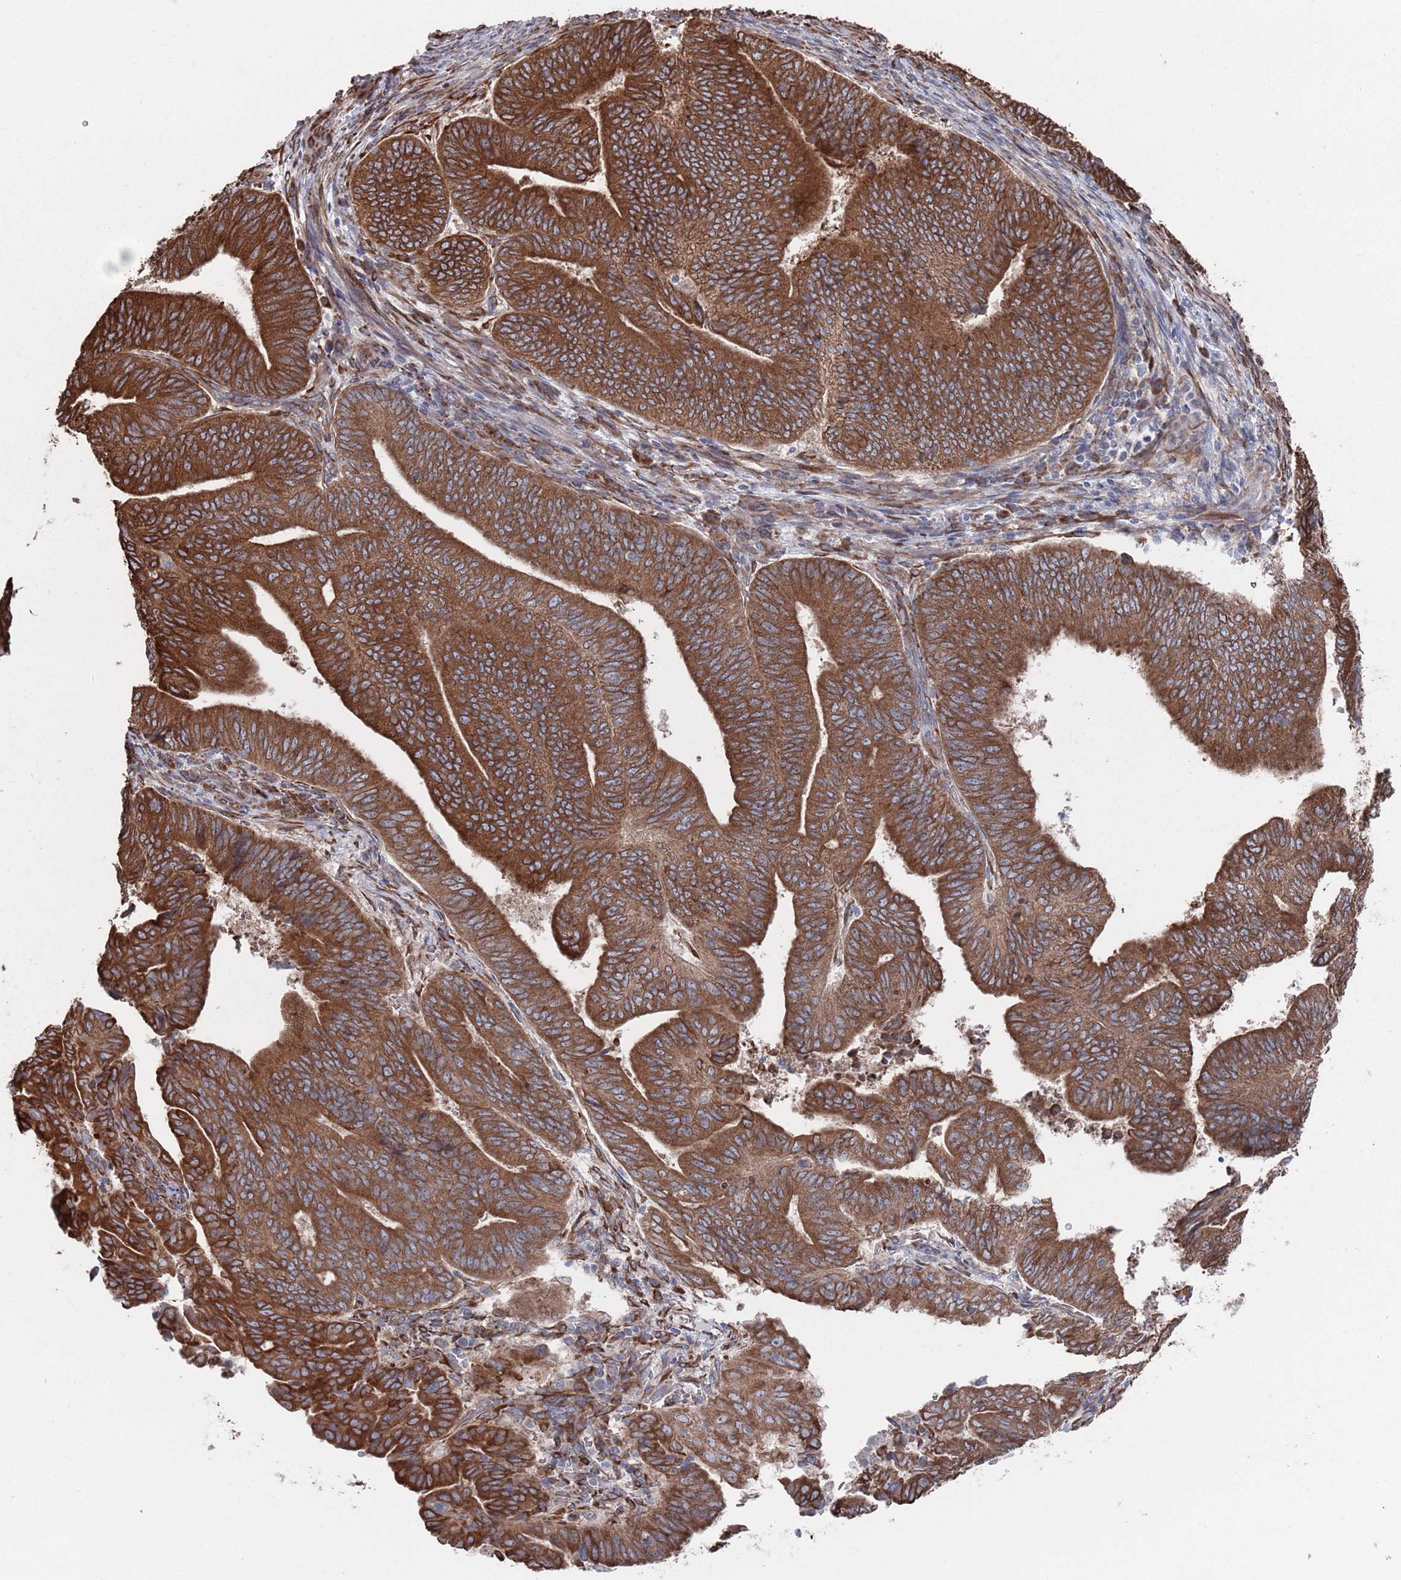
{"staining": {"intensity": "strong", "quantity": ">75%", "location": "cytoplasmic/membranous"}, "tissue": "endometrial cancer", "cell_type": "Tumor cells", "image_type": "cancer", "snomed": [{"axis": "morphology", "description": "Adenocarcinoma, NOS"}, {"axis": "topography", "description": "Endometrium"}], "caption": "This is an image of immunohistochemistry staining of adenocarcinoma (endometrial), which shows strong positivity in the cytoplasmic/membranous of tumor cells.", "gene": "CCDC106", "patient": {"sex": "female", "age": 70}}